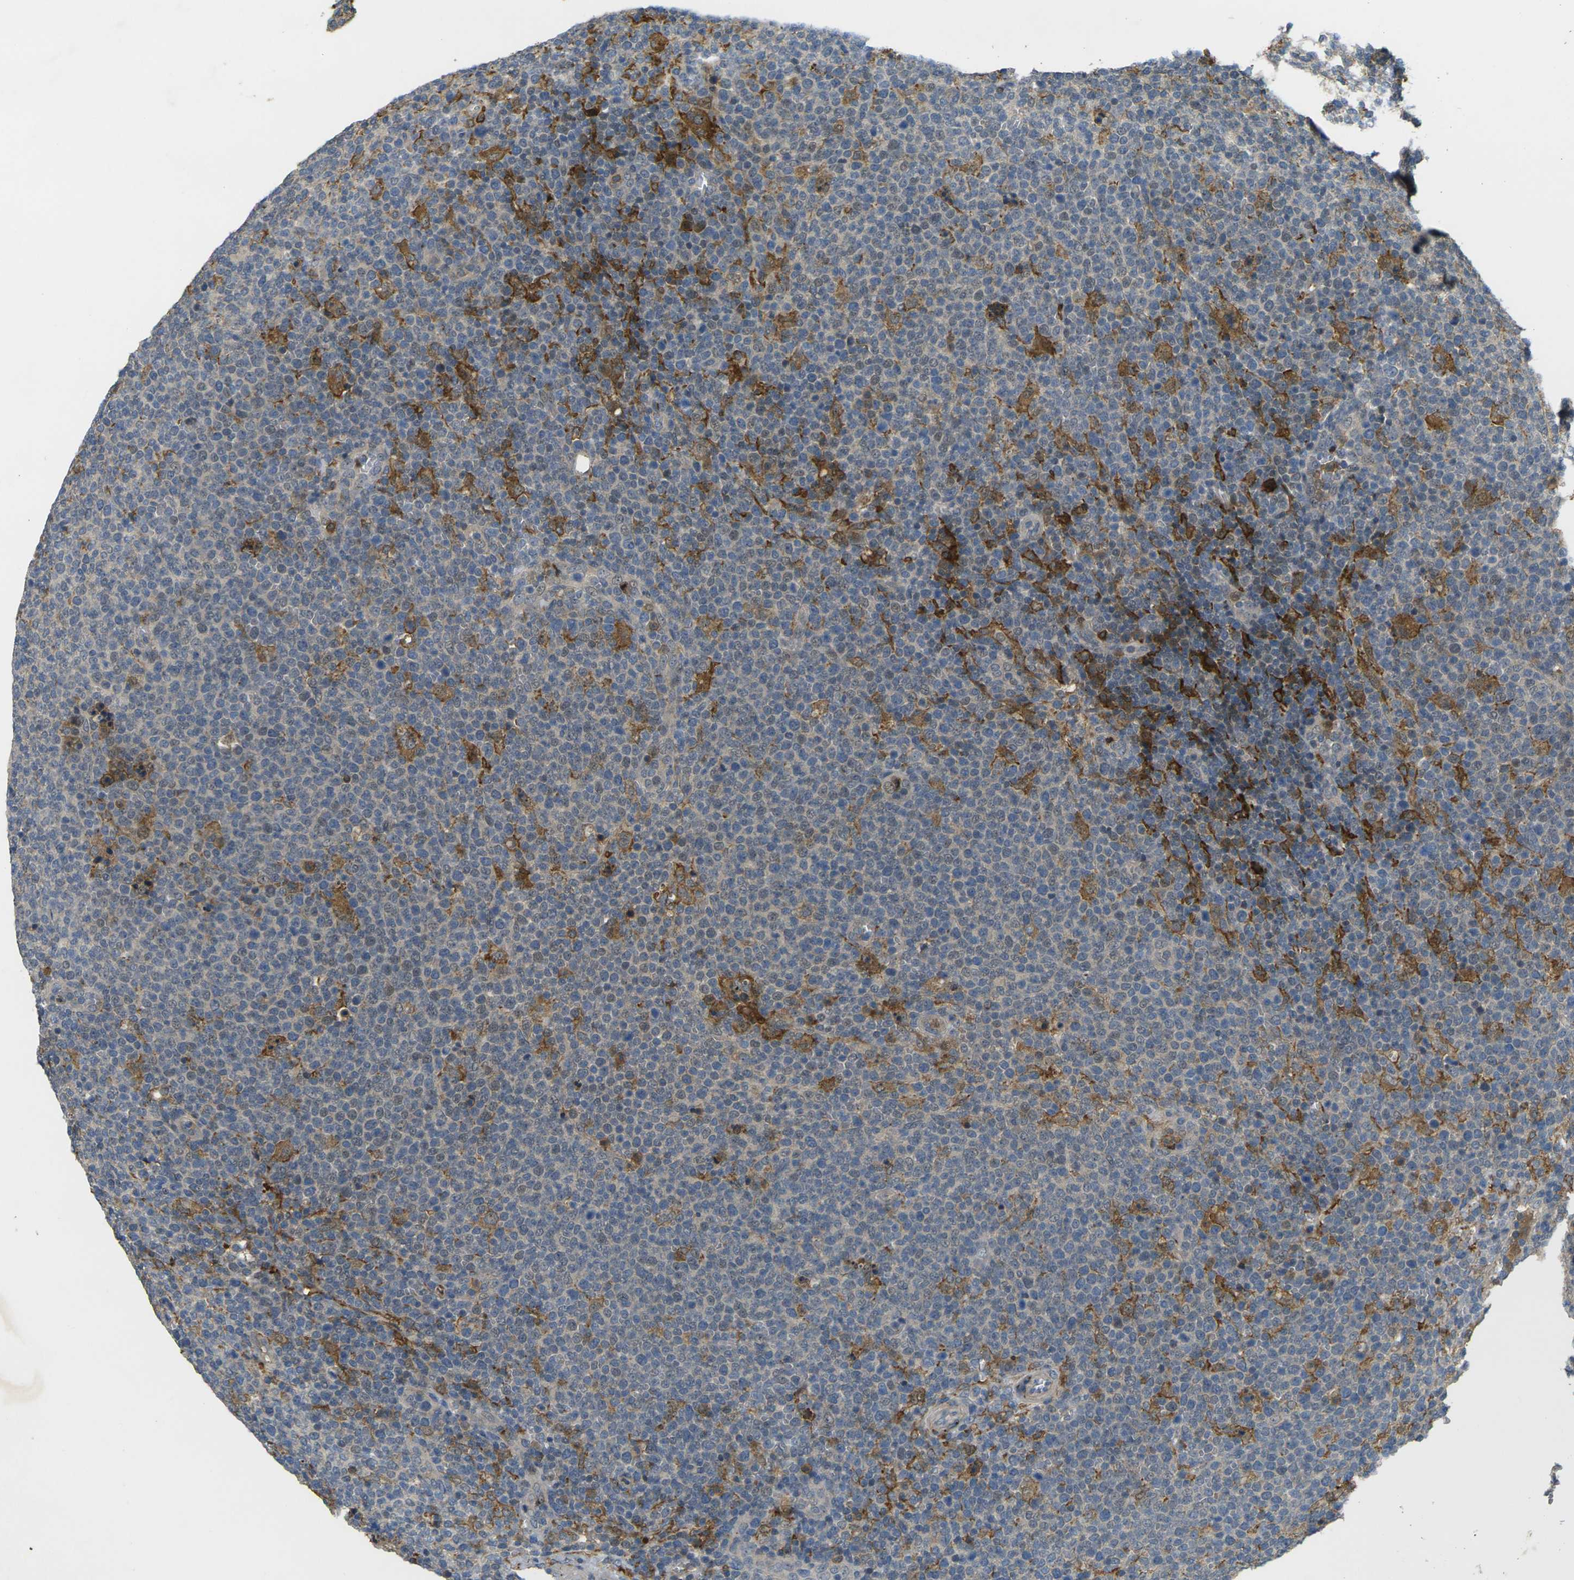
{"staining": {"intensity": "negative", "quantity": "none", "location": "none"}, "tissue": "lymphoma", "cell_type": "Tumor cells", "image_type": "cancer", "snomed": [{"axis": "morphology", "description": "Malignant lymphoma, non-Hodgkin's type, High grade"}, {"axis": "topography", "description": "Lymph node"}], "caption": "IHC photomicrograph of lymphoma stained for a protein (brown), which exhibits no expression in tumor cells. (DAB (3,3'-diaminobenzidine) immunohistochemistry (IHC) visualized using brightfield microscopy, high magnification).", "gene": "PIGL", "patient": {"sex": "male", "age": 61}}